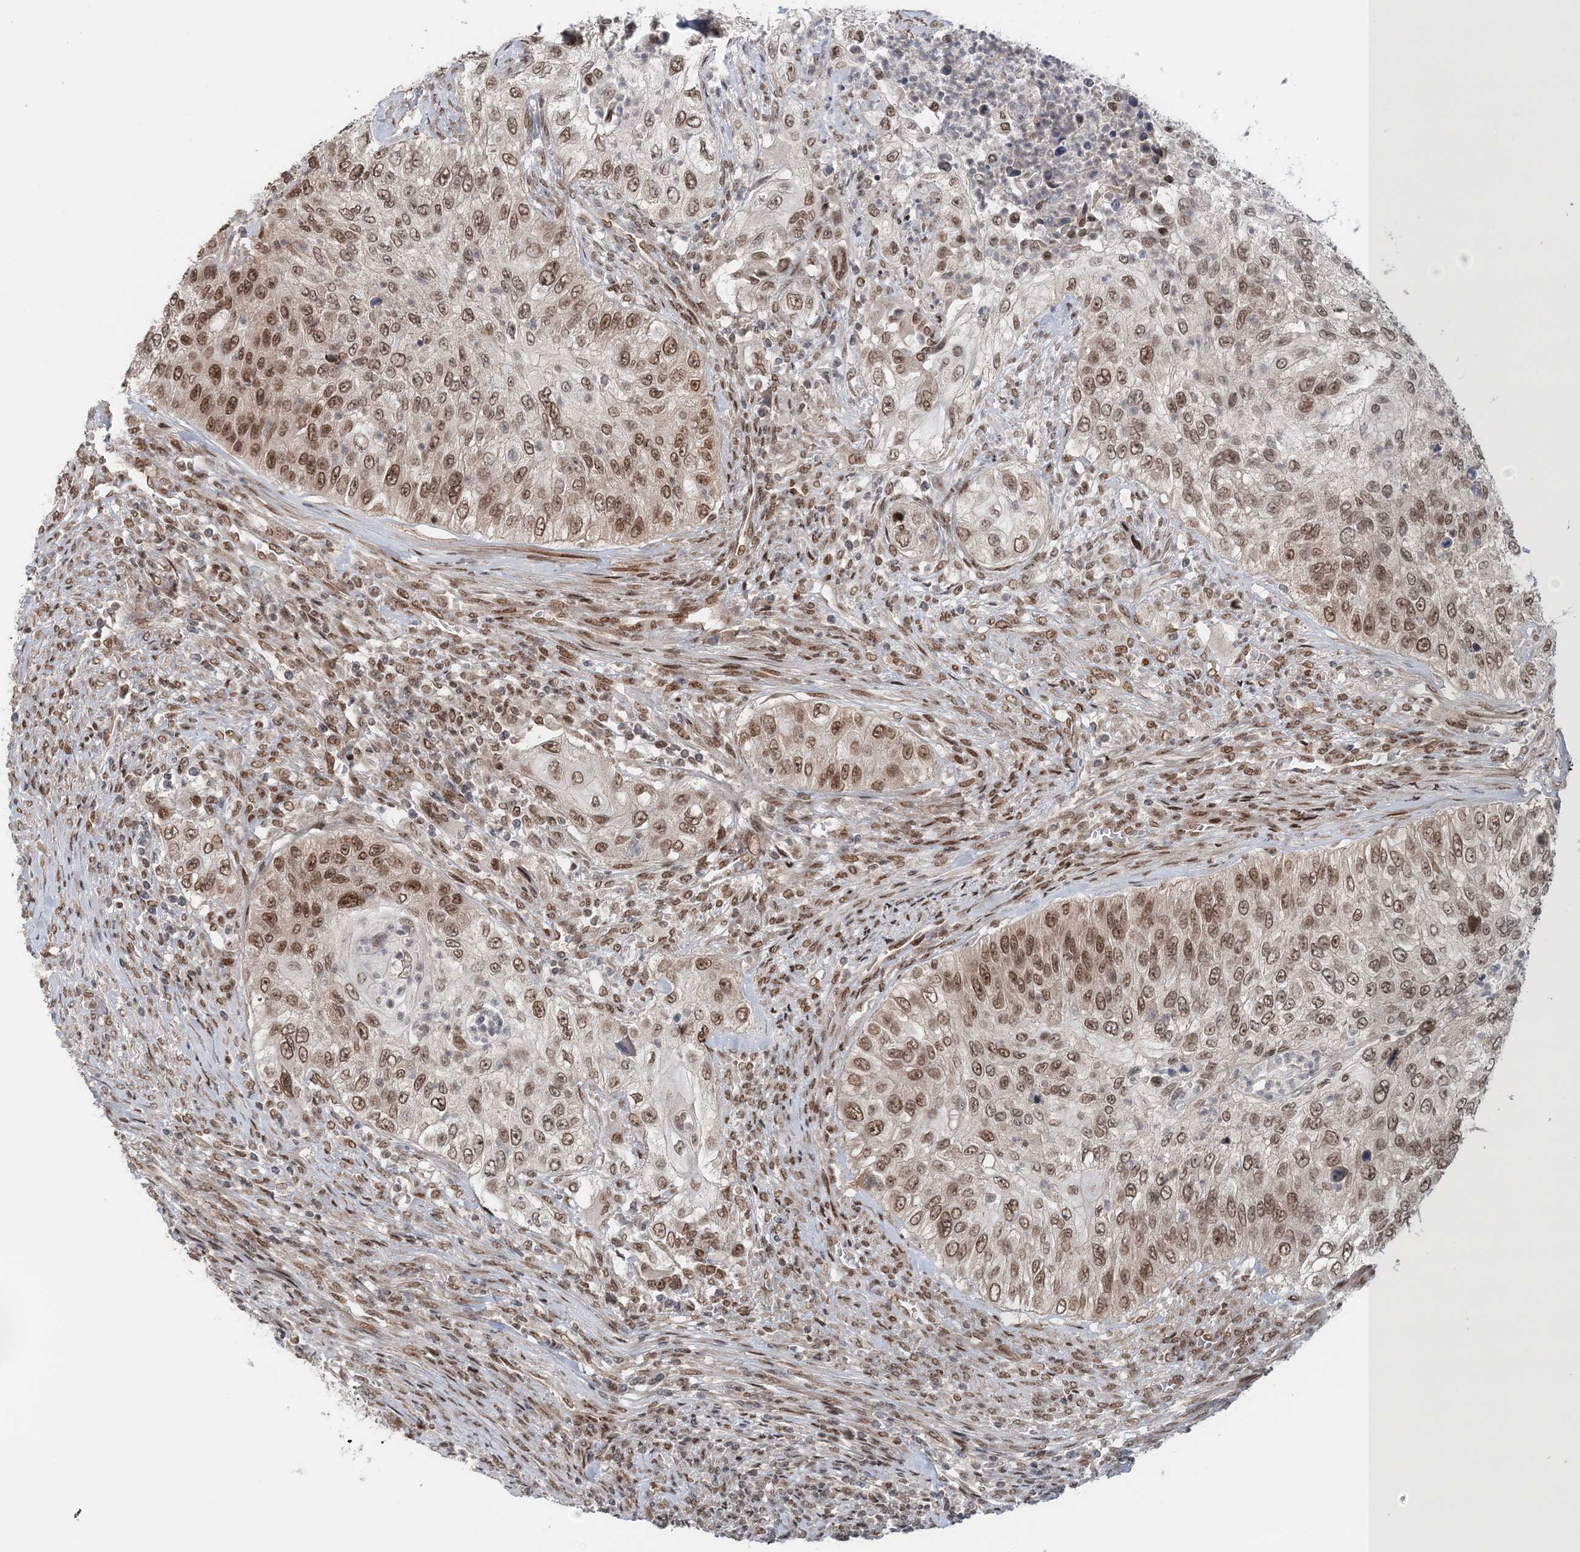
{"staining": {"intensity": "moderate", "quantity": ">75%", "location": "nuclear"}, "tissue": "urothelial cancer", "cell_type": "Tumor cells", "image_type": "cancer", "snomed": [{"axis": "morphology", "description": "Urothelial carcinoma, High grade"}, {"axis": "topography", "description": "Urinary bladder"}], "caption": "Moderate nuclear expression is identified in about >75% of tumor cells in urothelial carcinoma (high-grade). The protein is shown in brown color, while the nuclei are stained blue.", "gene": "NOA1", "patient": {"sex": "female", "age": 60}}